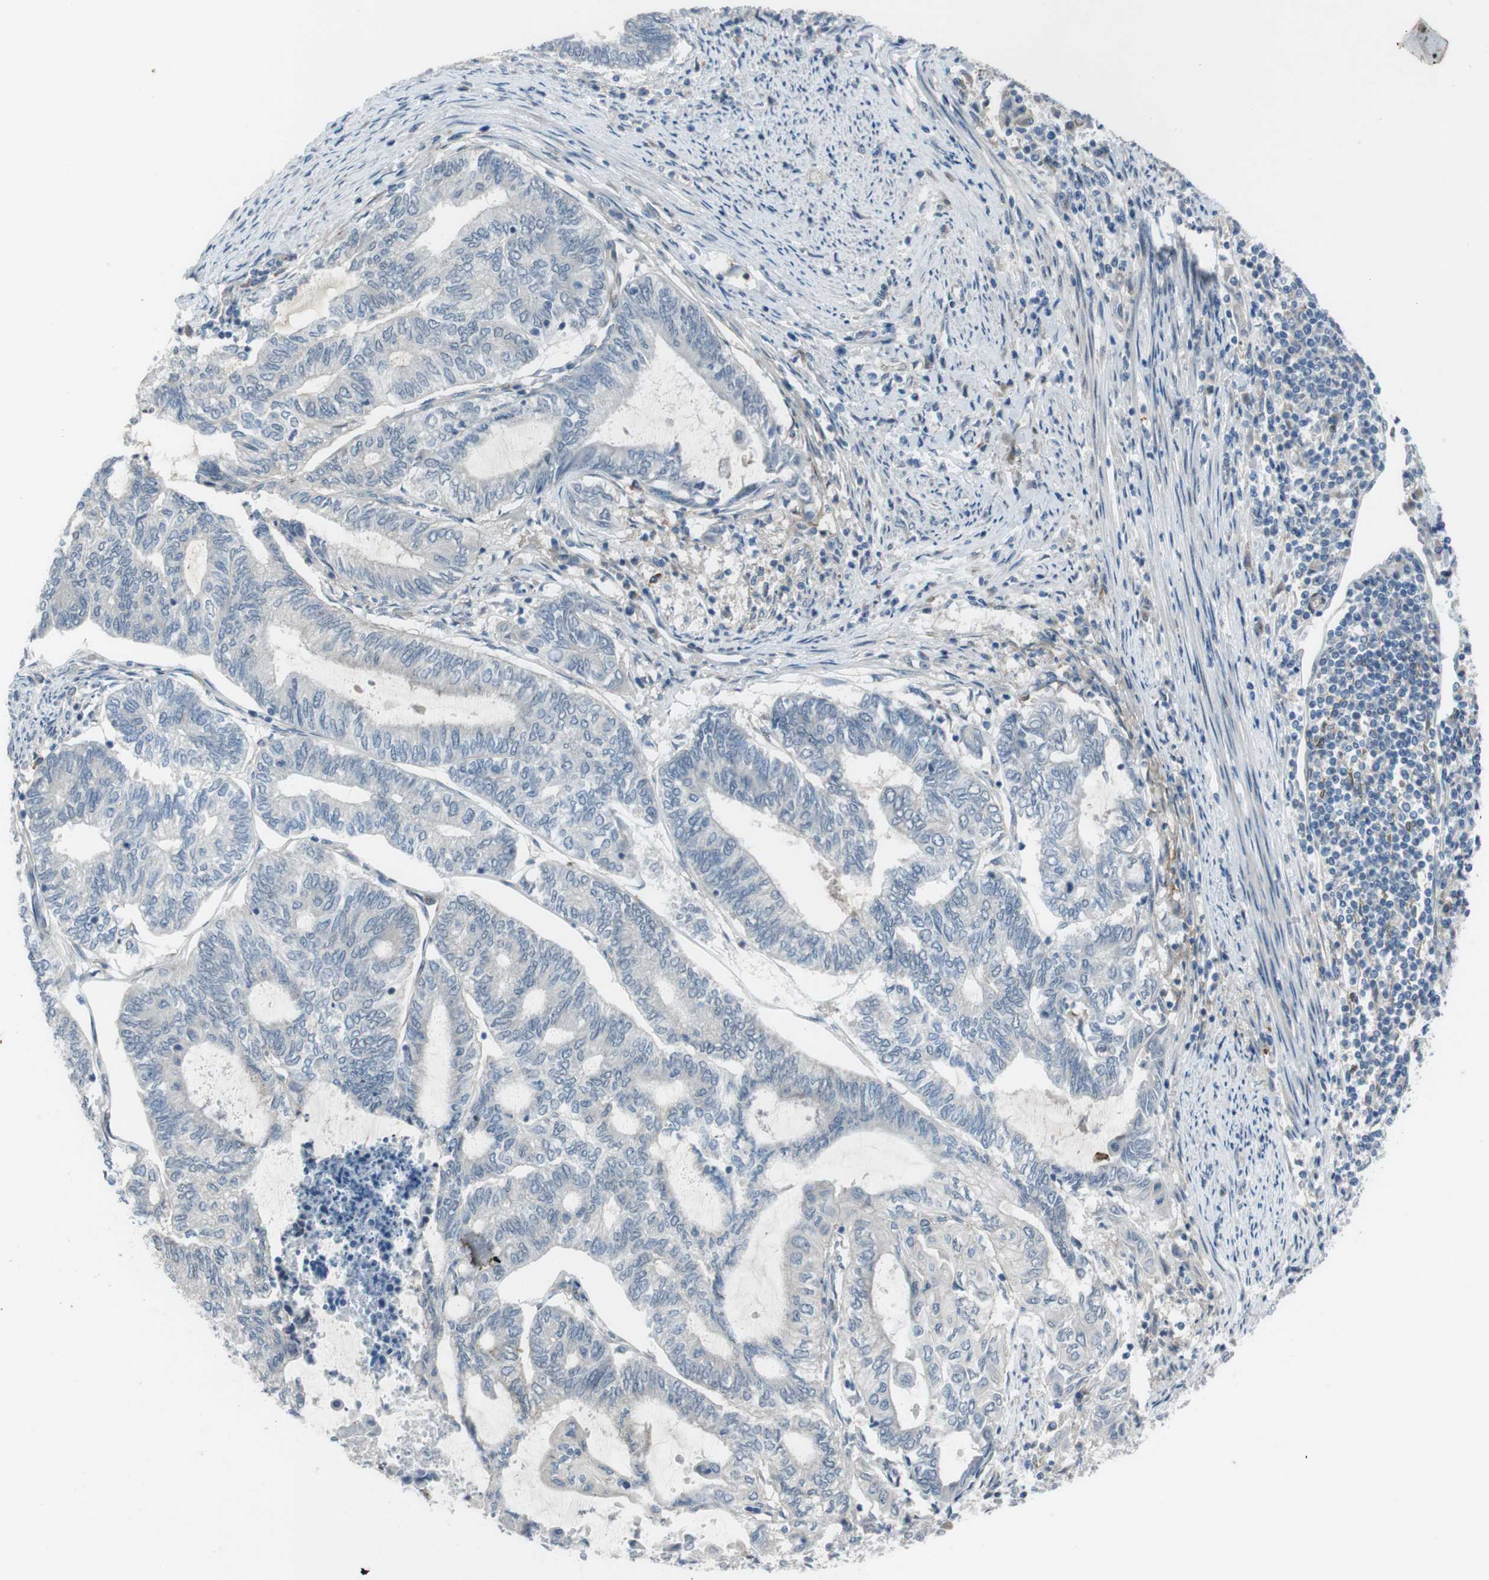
{"staining": {"intensity": "negative", "quantity": "none", "location": "none"}, "tissue": "endometrial cancer", "cell_type": "Tumor cells", "image_type": "cancer", "snomed": [{"axis": "morphology", "description": "Adenocarcinoma, NOS"}, {"axis": "topography", "description": "Uterus"}, {"axis": "topography", "description": "Endometrium"}], "caption": "This is a photomicrograph of immunohistochemistry (IHC) staining of adenocarcinoma (endometrial), which shows no positivity in tumor cells.", "gene": "ANK2", "patient": {"sex": "female", "age": 70}}